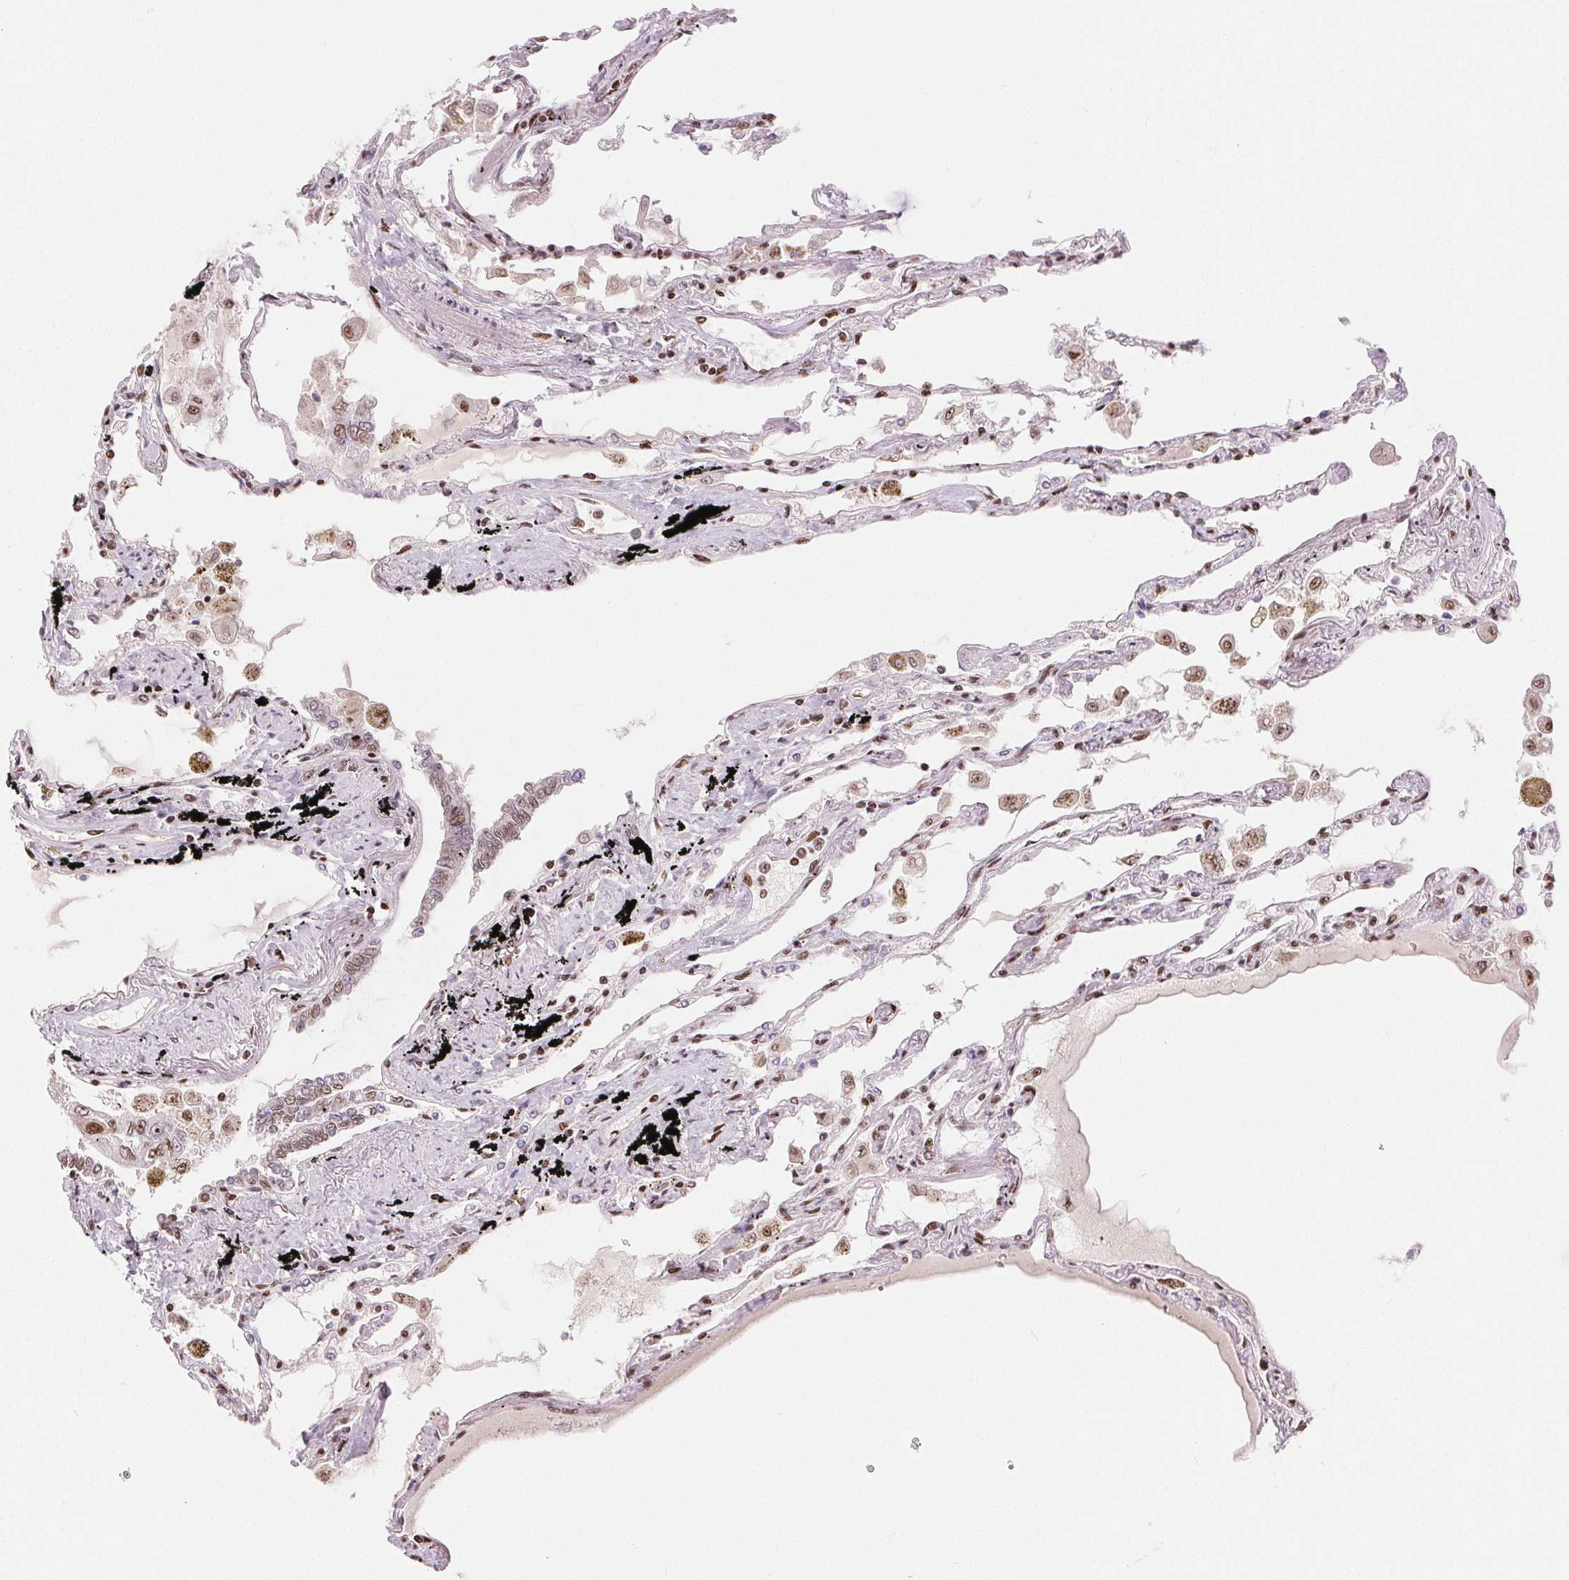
{"staining": {"intensity": "strong", "quantity": "25%-75%", "location": "nuclear"}, "tissue": "lung", "cell_type": "Alveolar cells", "image_type": "normal", "snomed": [{"axis": "morphology", "description": "Normal tissue, NOS"}, {"axis": "morphology", "description": "Adenocarcinoma, NOS"}, {"axis": "topography", "description": "Cartilage tissue"}, {"axis": "topography", "description": "Lung"}], "caption": "The histopathology image shows staining of normal lung, revealing strong nuclear protein staining (brown color) within alveolar cells.", "gene": "ZNF80", "patient": {"sex": "female", "age": 67}}